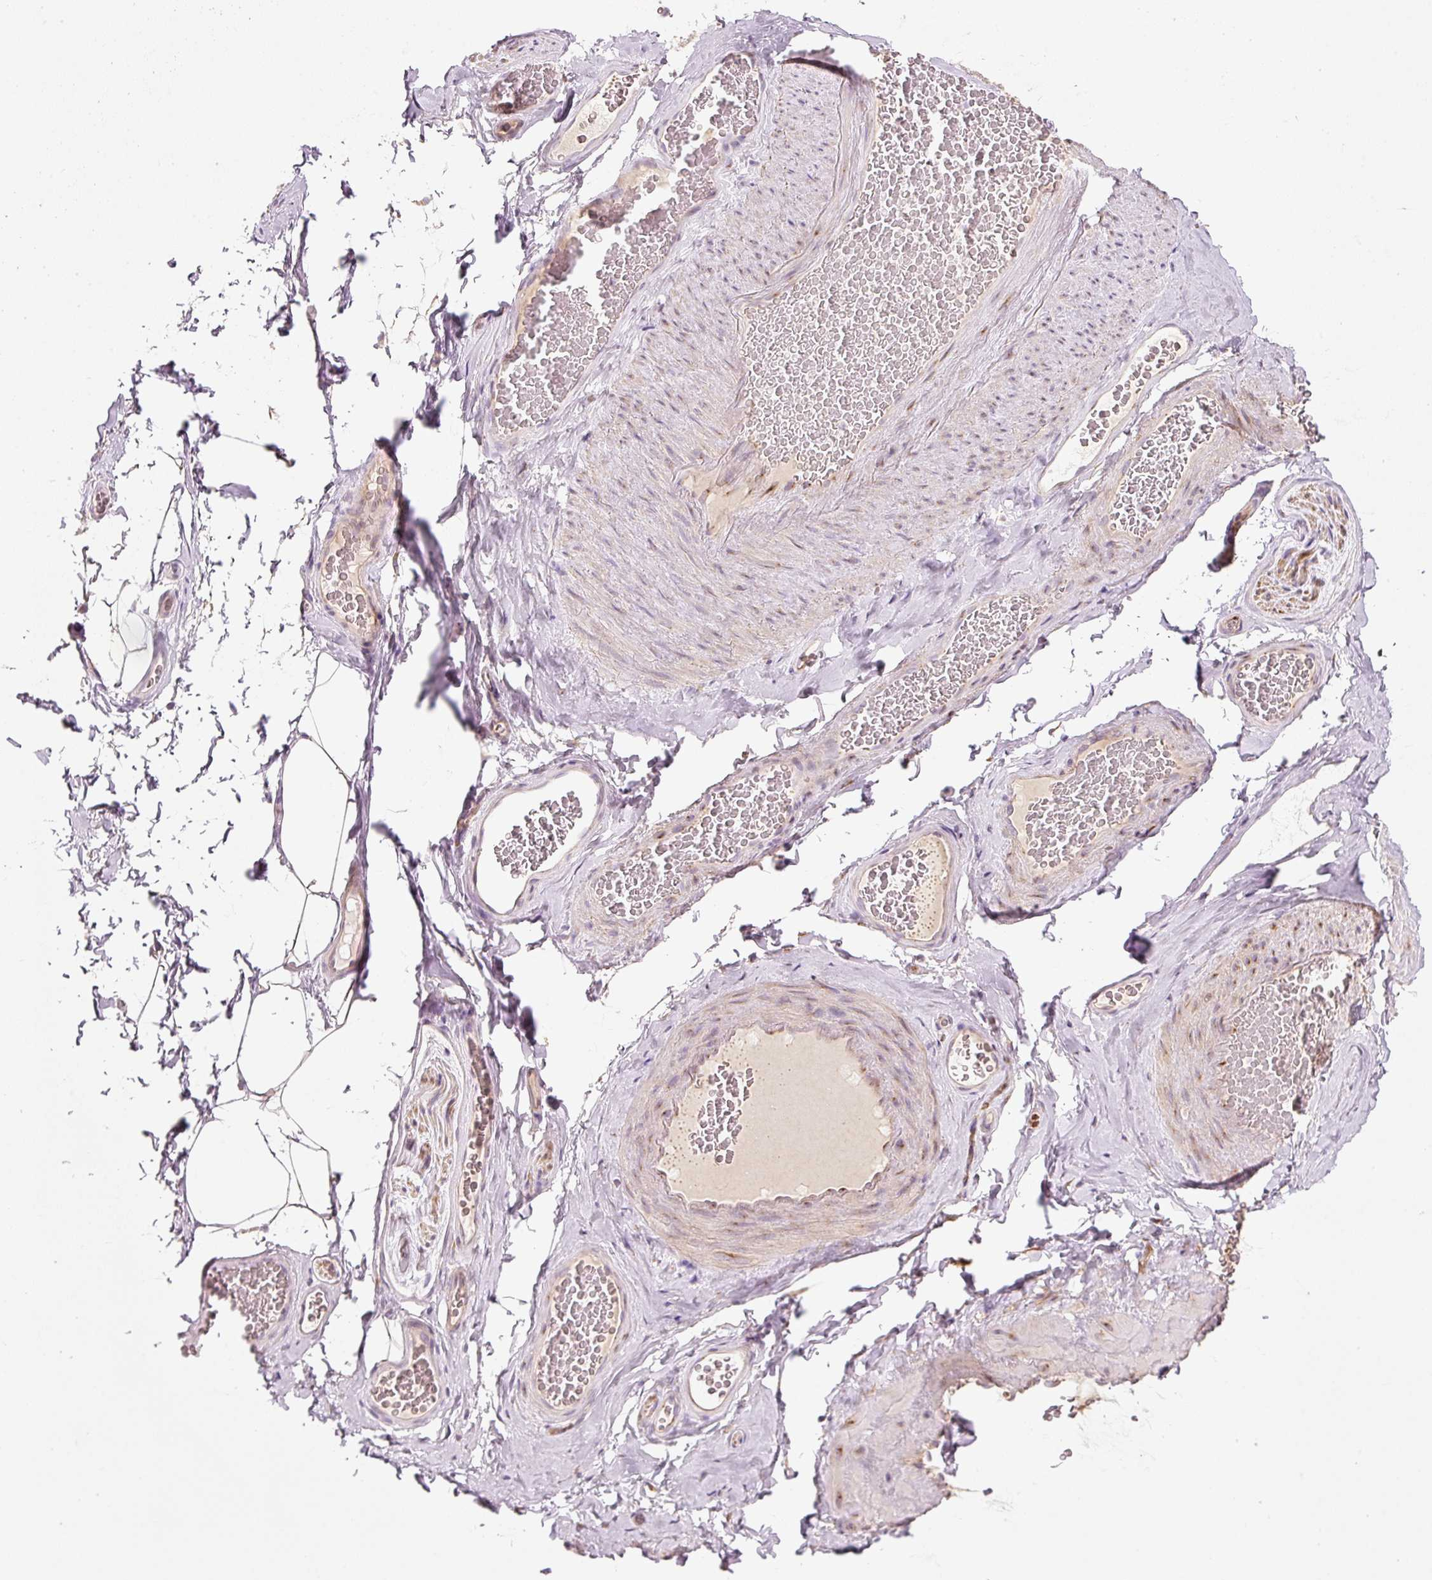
{"staining": {"intensity": "negative", "quantity": "none", "location": "none"}, "tissue": "adipose tissue", "cell_type": "Adipocytes", "image_type": "normal", "snomed": [{"axis": "morphology", "description": "Normal tissue, NOS"}, {"axis": "topography", "description": "Vascular tissue"}, {"axis": "topography", "description": "Peripheral nerve tissue"}], "caption": "IHC photomicrograph of unremarkable adipose tissue: adipose tissue stained with DAB displays no significant protein expression in adipocytes.", "gene": "RNF167", "patient": {"sex": "male", "age": 41}}